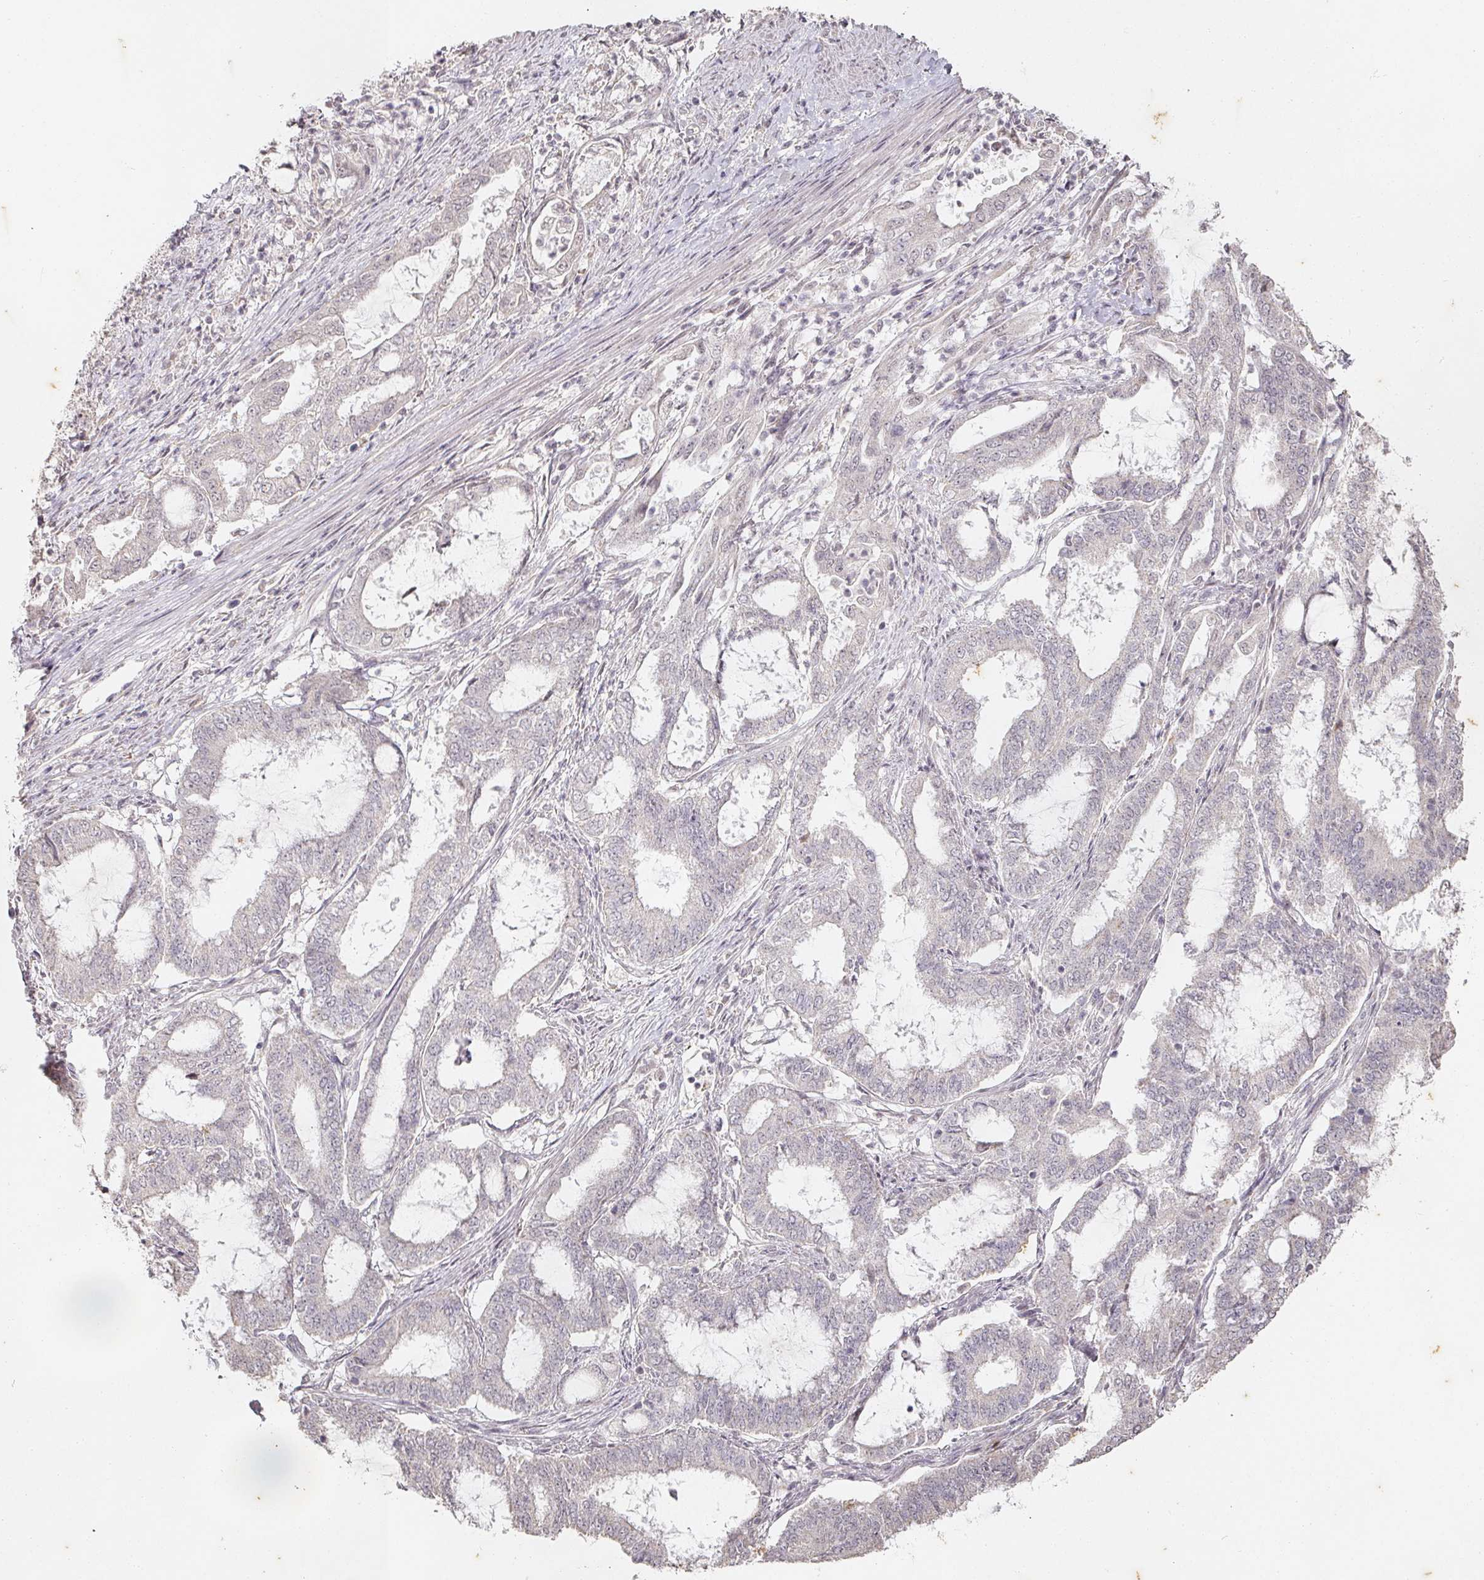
{"staining": {"intensity": "negative", "quantity": "none", "location": "none"}, "tissue": "endometrial cancer", "cell_type": "Tumor cells", "image_type": "cancer", "snomed": [{"axis": "morphology", "description": "Adenocarcinoma, NOS"}, {"axis": "topography", "description": "Endometrium"}], "caption": "The histopathology image displays no staining of tumor cells in adenocarcinoma (endometrial).", "gene": "CAPN5", "patient": {"sex": "female", "age": 51}}